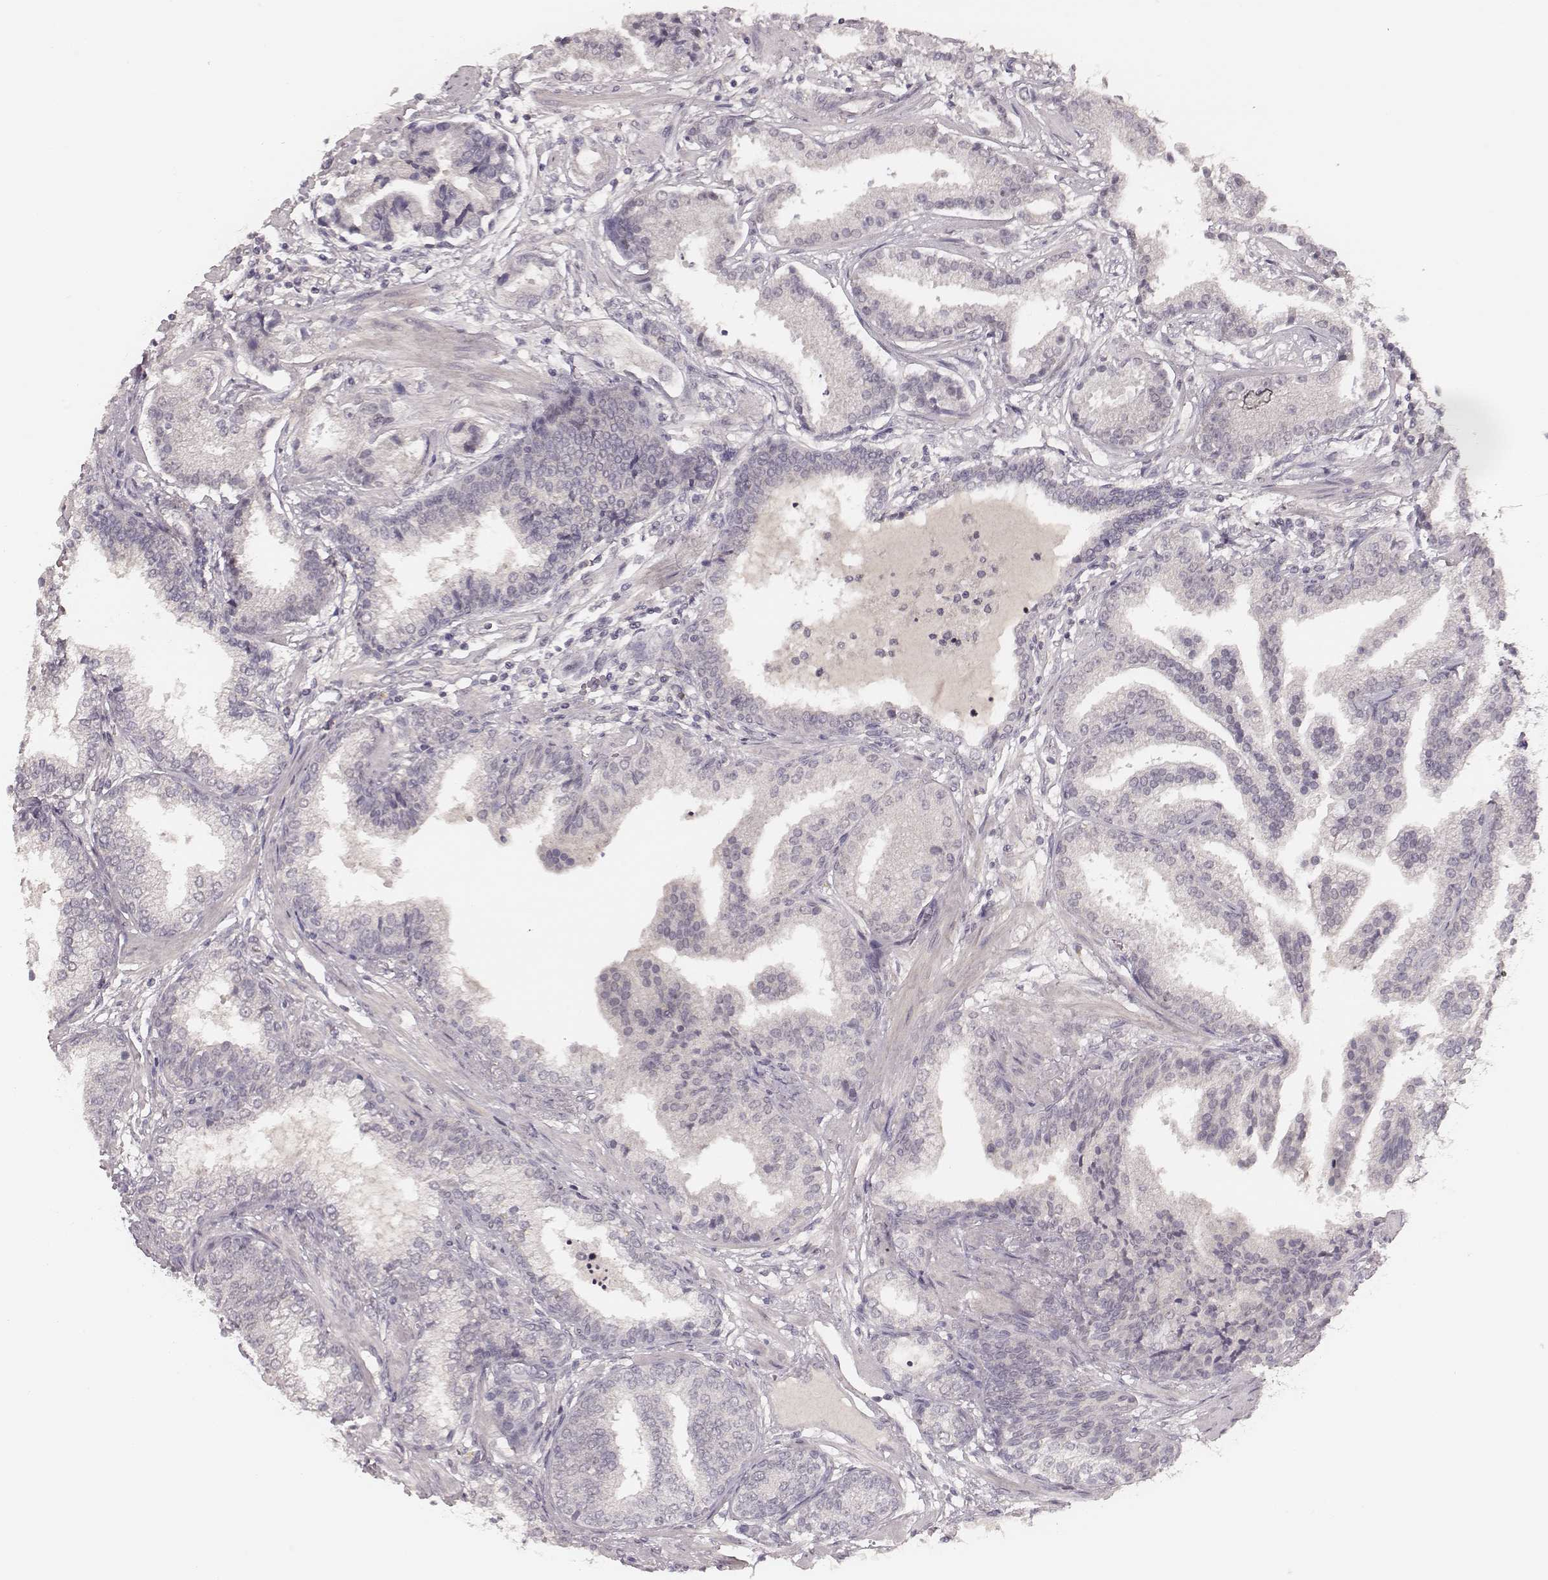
{"staining": {"intensity": "negative", "quantity": "none", "location": "none"}, "tissue": "prostate cancer", "cell_type": "Tumor cells", "image_type": "cancer", "snomed": [{"axis": "morphology", "description": "Adenocarcinoma, NOS"}, {"axis": "topography", "description": "Prostate"}], "caption": "Tumor cells are negative for protein expression in human prostate cancer (adenocarcinoma).", "gene": "LY6K", "patient": {"sex": "male", "age": 64}}